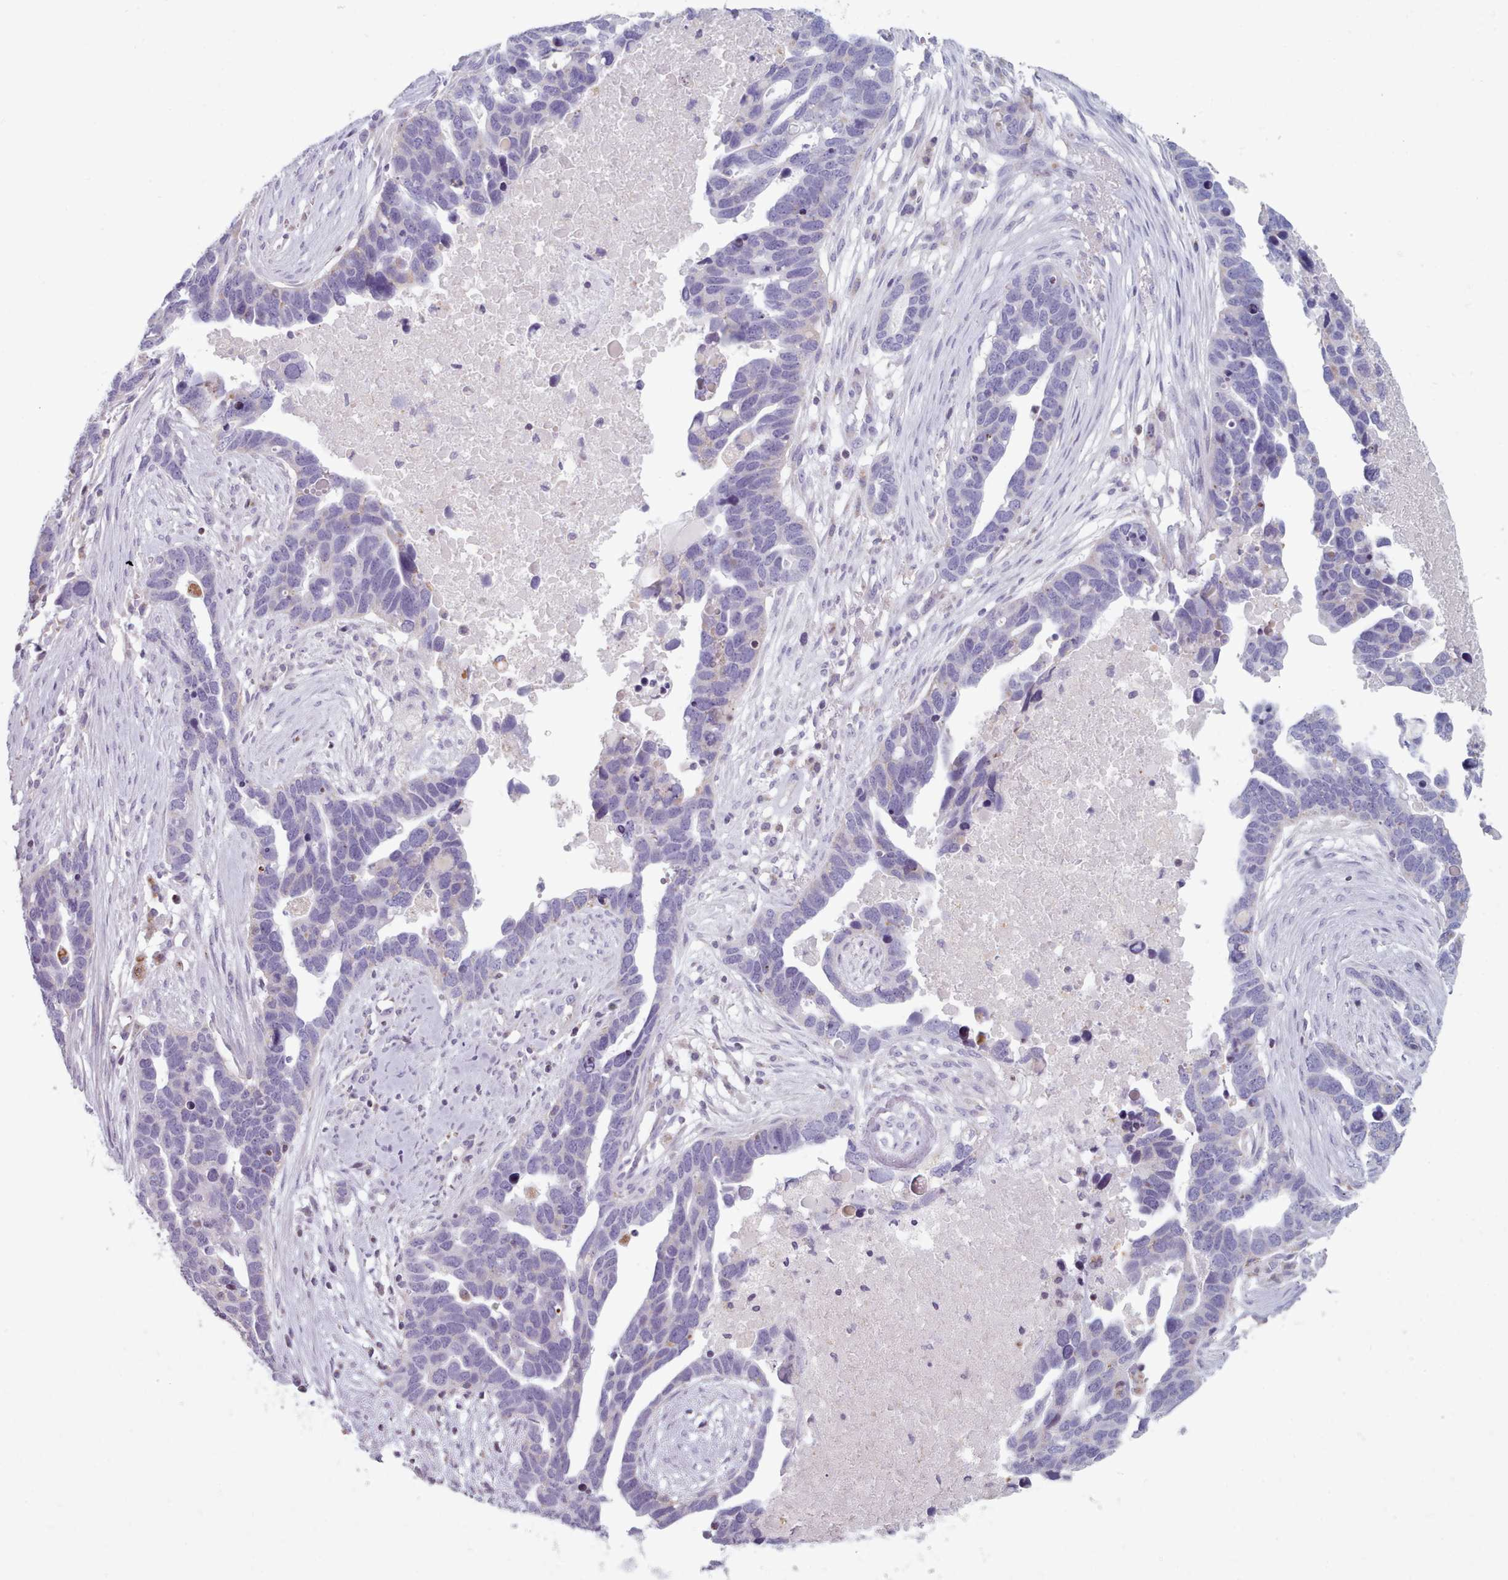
{"staining": {"intensity": "negative", "quantity": "none", "location": "none"}, "tissue": "ovarian cancer", "cell_type": "Tumor cells", "image_type": "cancer", "snomed": [{"axis": "morphology", "description": "Cystadenocarcinoma, serous, NOS"}, {"axis": "topography", "description": "Ovary"}], "caption": "Serous cystadenocarcinoma (ovarian) was stained to show a protein in brown. There is no significant positivity in tumor cells. The staining was performed using DAB (3,3'-diaminobenzidine) to visualize the protein expression in brown, while the nuclei were stained in blue with hematoxylin (Magnification: 20x).", "gene": "FAM170B", "patient": {"sex": "female", "age": 54}}